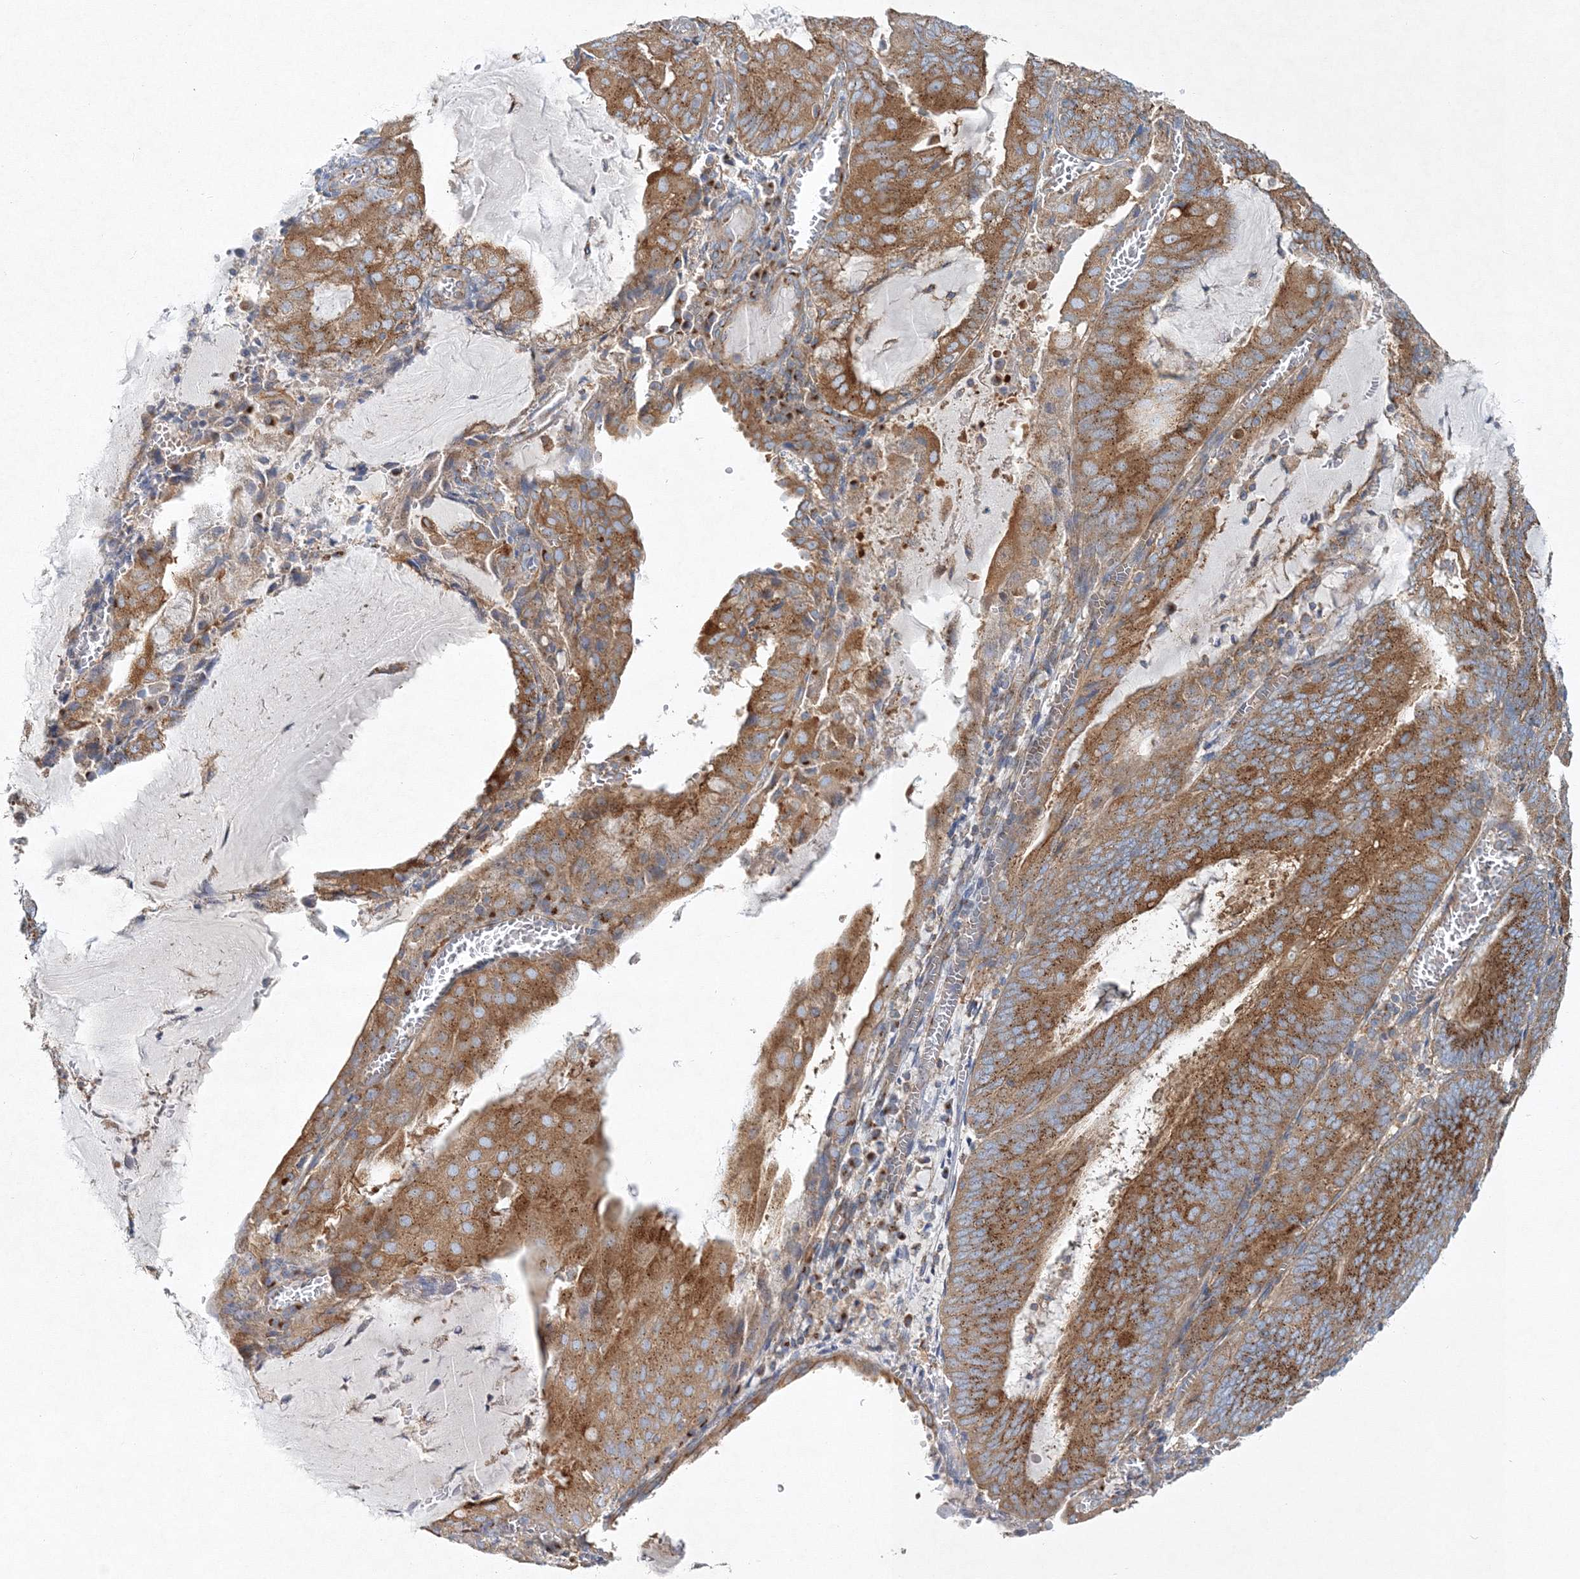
{"staining": {"intensity": "strong", "quantity": ">75%", "location": "cytoplasmic/membranous"}, "tissue": "endometrial cancer", "cell_type": "Tumor cells", "image_type": "cancer", "snomed": [{"axis": "morphology", "description": "Adenocarcinoma, NOS"}, {"axis": "topography", "description": "Endometrium"}], "caption": "IHC (DAB (3,3'-diaminobenzidine)) staining of endometrial cancer (adenocarcinoma) shows strong cytoplasmic/membranous protein expression in approximately >75% of tumor cells. (DAB IHC with brightfield microscopy, high magnification).", "gene": "SEC23IP", "patient": {"sex": "female", "age": 81}}